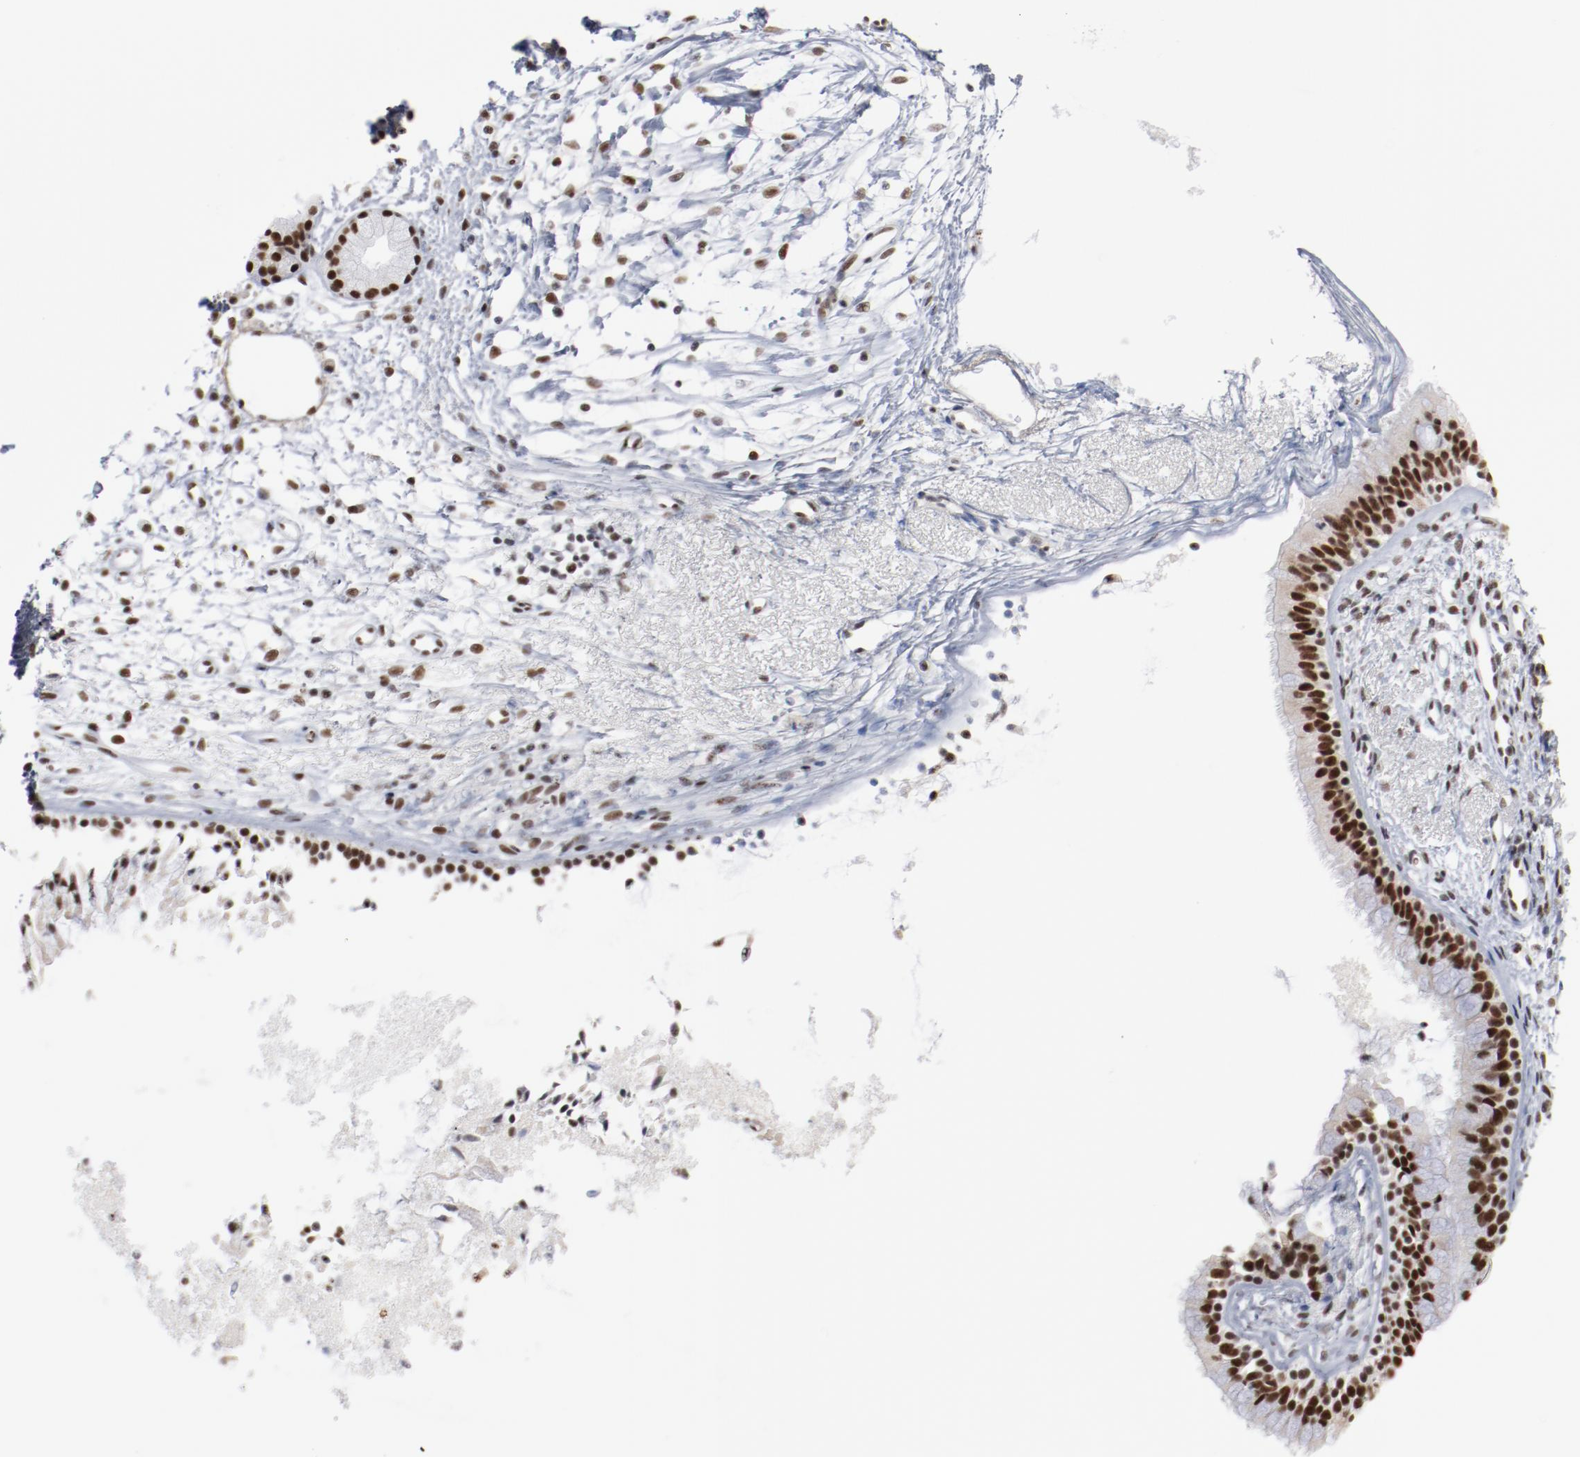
{"staining": {"intensity": "strong", "quantity": ">75%", "location": "nuclear"}, "tissue": "nasopharynx", "cell_type": "Respiratory epithelial cells", "image_type": "normal", "snomed": [{"axis": "morphology", "description": "Normal tissue, NOS"}, {"axis": "topography", "description": "Nasopharynx"}], "caption": "A high amount of strong nuclear staining is appreciated in about >75% of respiratory epithelial cells in benign nasopharynx. (IHC, brightfield microscopy, high magnification).", "gene": "BUB3", "patient": {"sex": "male", "age": 21}}